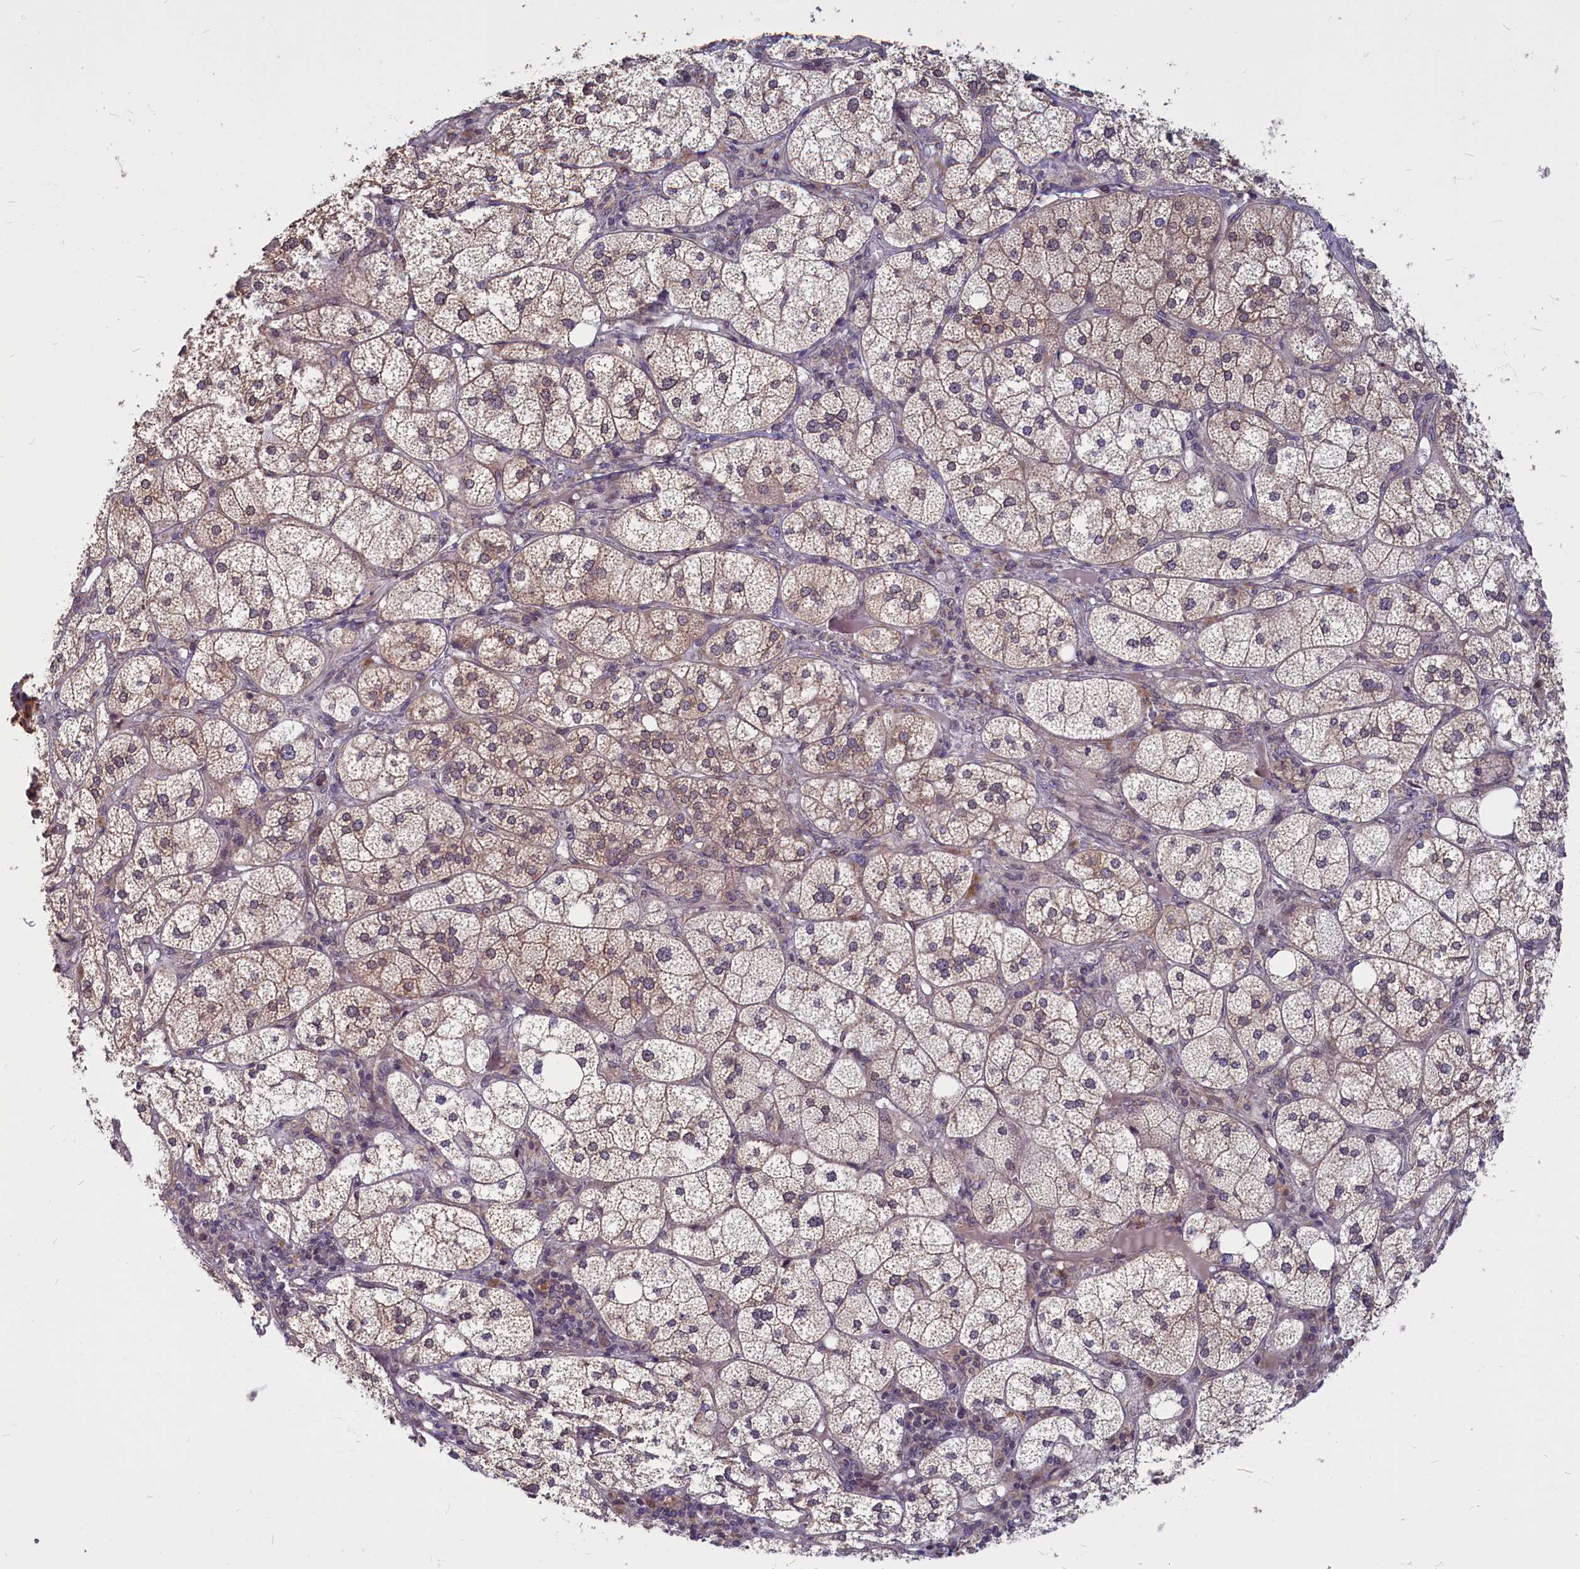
{"staining": {"intensity": "strong", "quantity": "25%-75%", "location": "cytoplasmic/membranous"}, "tissue": "adrenal gland", "cell_type": "Glandular cells", "image_type": "normal", "snomed": [{"axis": "morphology", "description": "Normal tissue, NOS"}, {"axis": "topography", "description": "Adrenal gland"}], "caption": "Immunohistochemical staining of unremarkable adrenal gland demonstrates 25%-75% levels of strong cytoplasmic/membranous protein expression in about 25%-75% of glandular cells. (Brightfield microscopy of DAB IHC at high magnification).", "gene": "ENSG00000274944", "patient": {"sex": "female", "age": 61}}